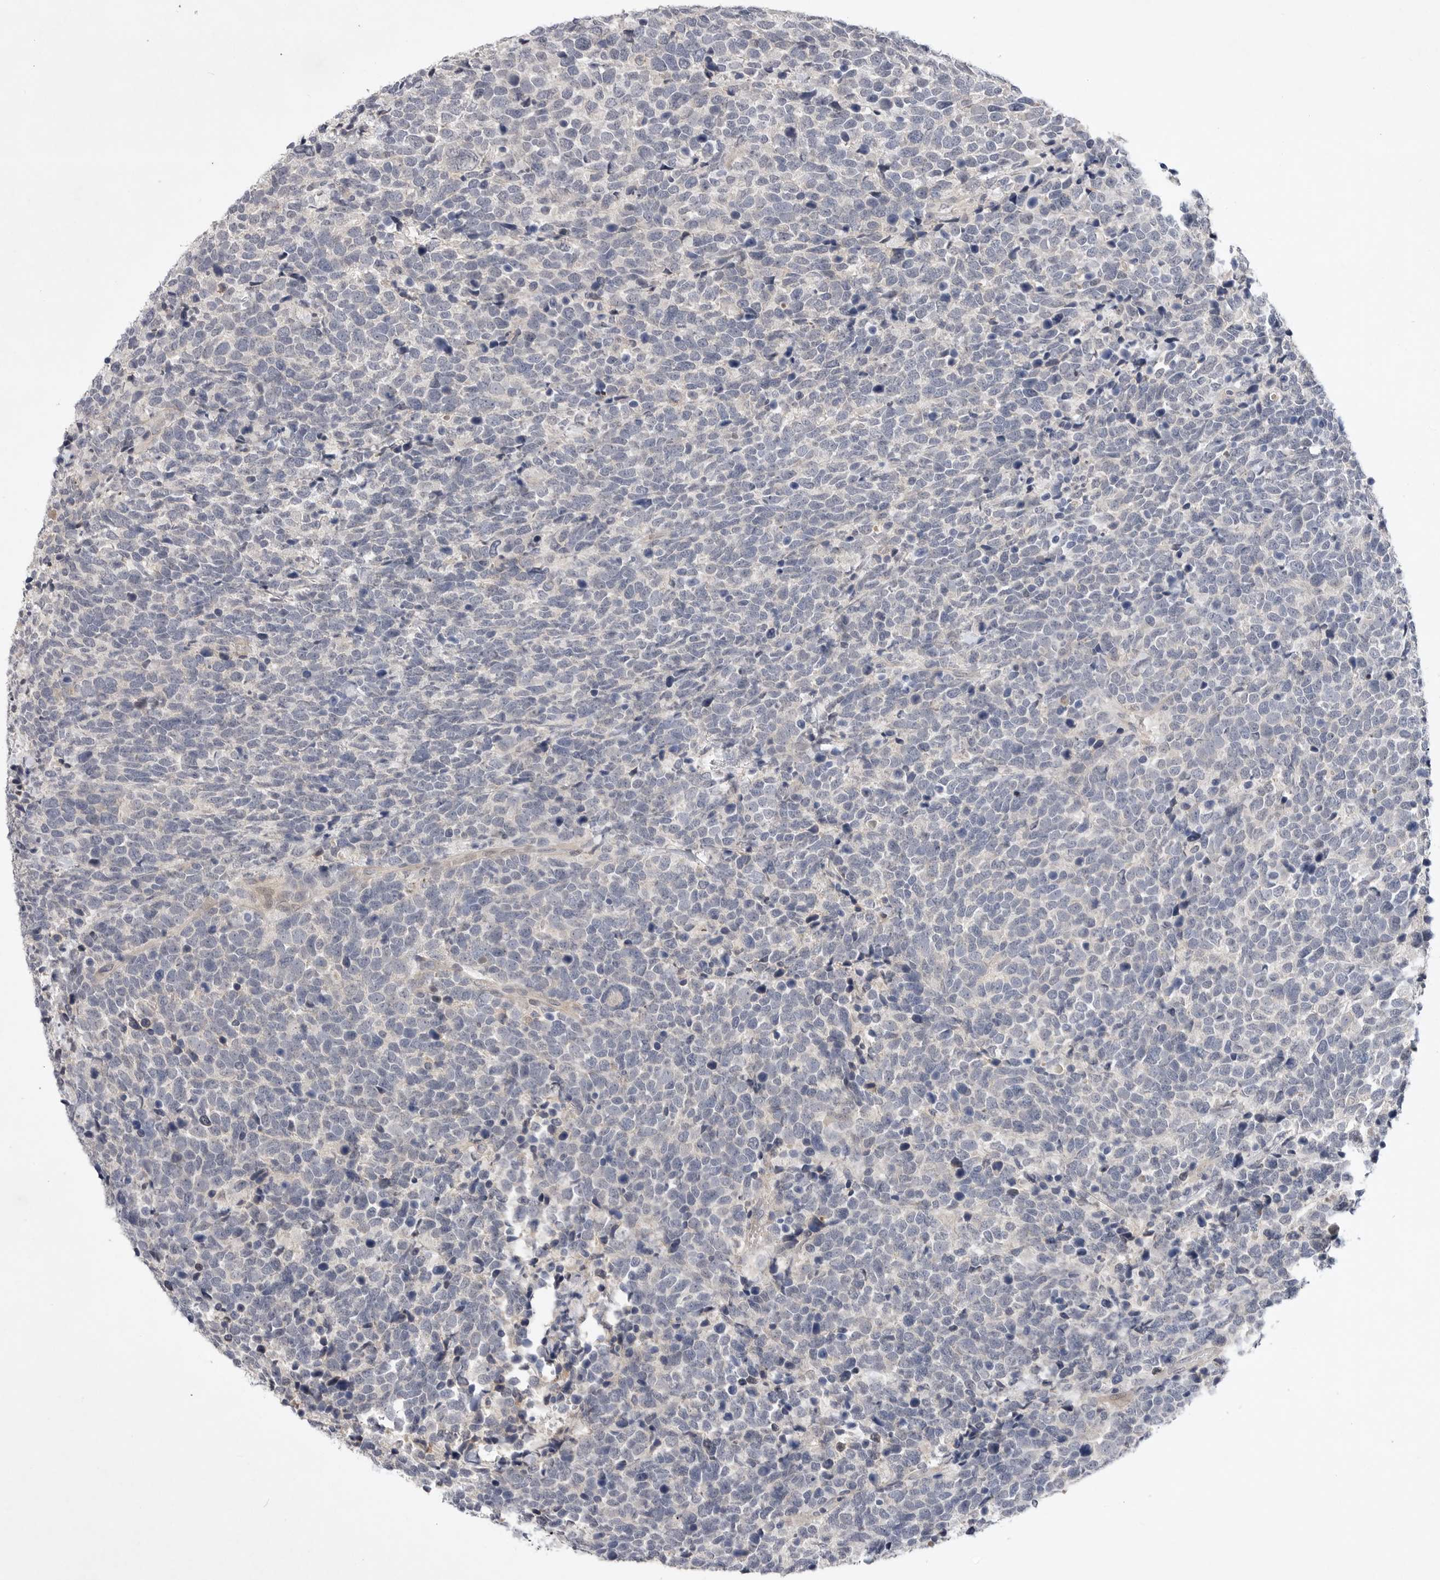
{"staining": {"intensity": "negative", "quantity": "none", "location": "none"}, "tissue": "urothelial cancer", "cell_type": "Tumor cells", "image_type": "cancer", "snomed": [{"axis": "morphology", "description": "Urothelial carcinoma, High grade"}, {"axis": "topography", "description": "Urinary bladder"}], "caption": "IHC of human high-grade urothelial carcinoma shows no expression in tumor cells.", "gene": "ITGAD", "patient": {"sex": "female", "age": 82}}